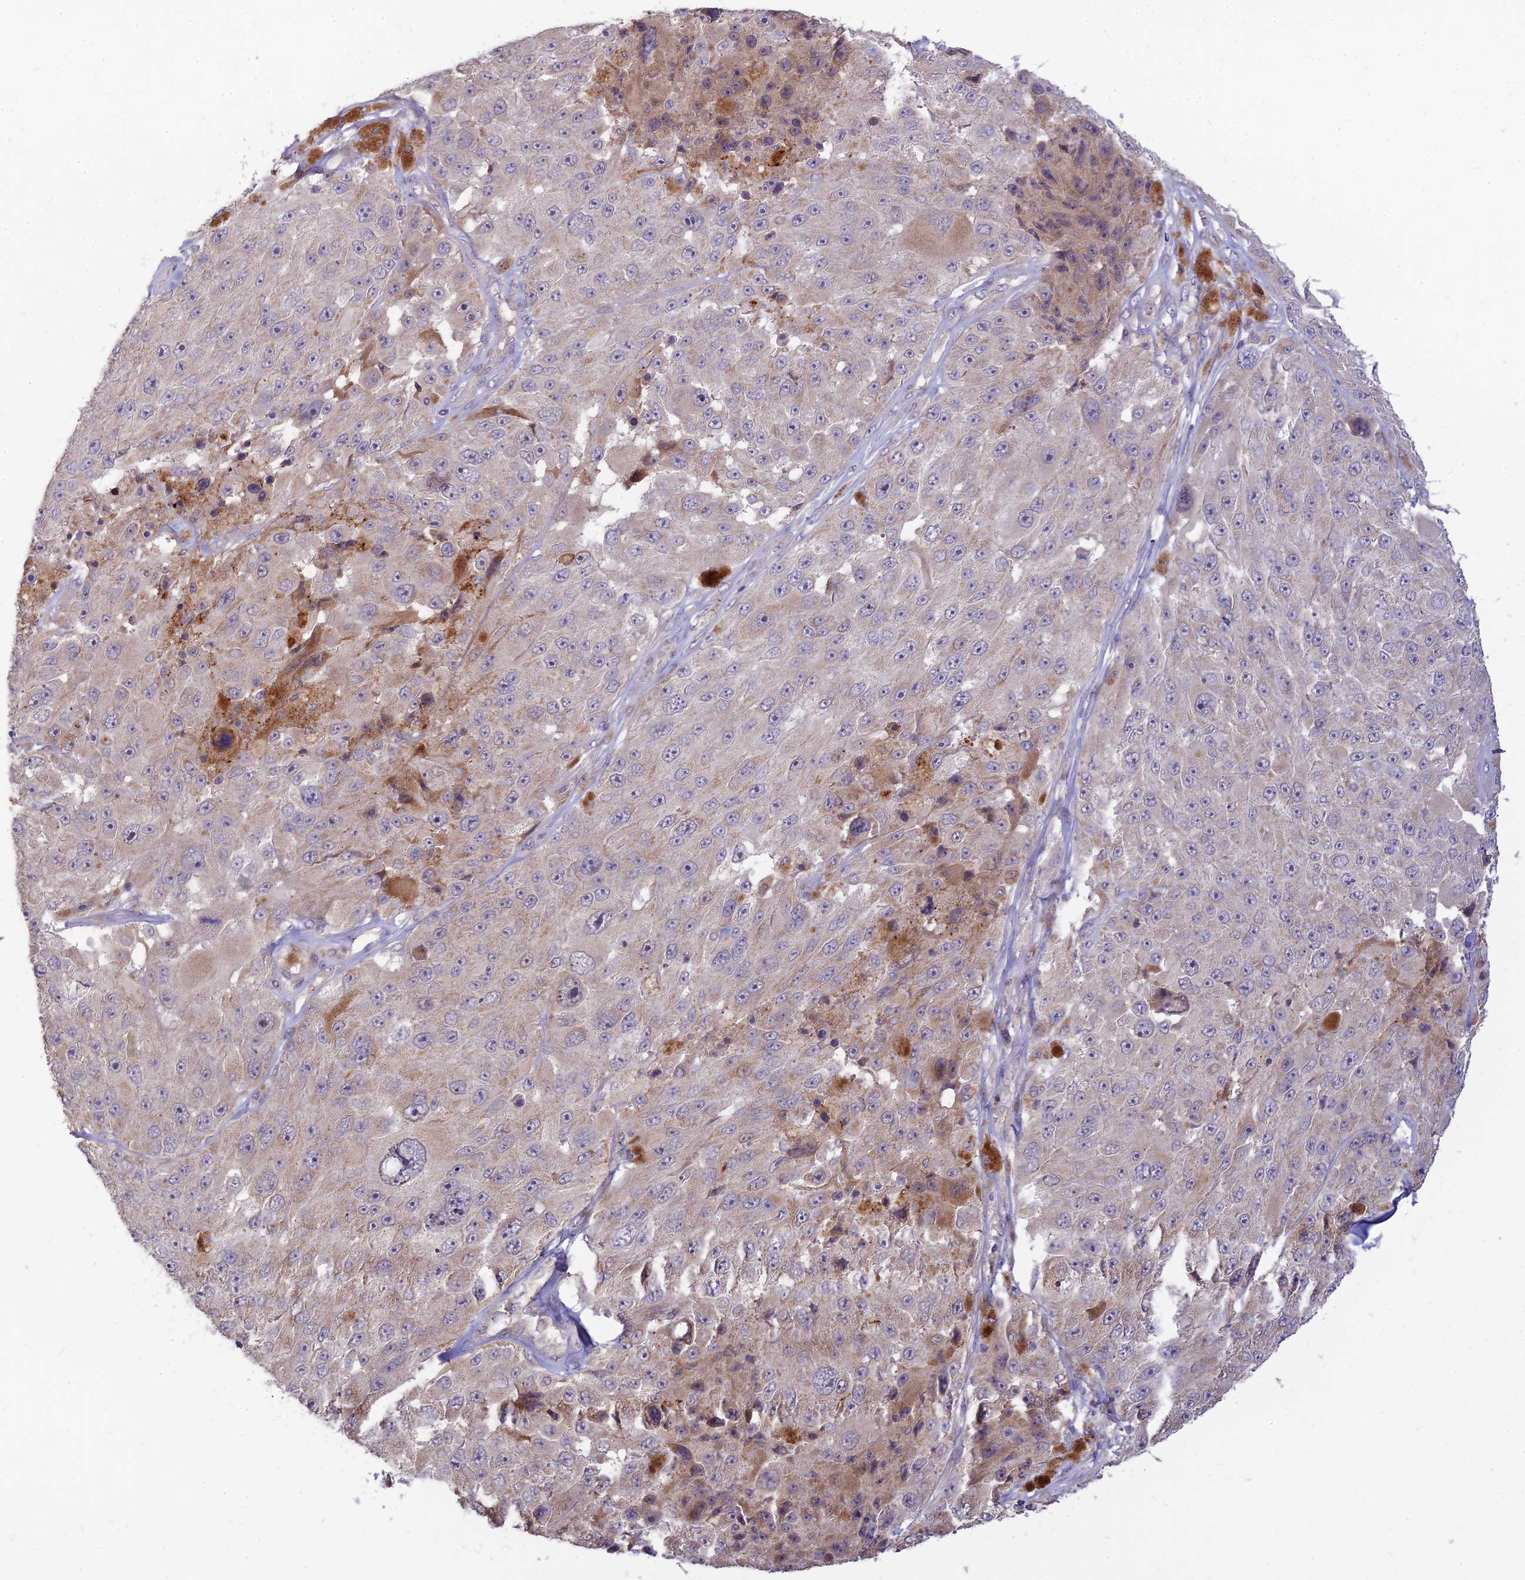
{"staining": {"intensity": "negative", "quantity": "none", "location": "none"}, "tissue": "melanoma", "cell_type": "Tumor cells", "image_type": "cancer", "snomed": [{"axis": "morphology", "description": "Malignant melanoma, Metastatic site"}, {"axis": "topography", "description": "Lymph node"}], "caption": "IHC of melanoma shows no expression in tumor cells.", "gene": "ASPDH", "patient": {"sex": "male", "age": 62}}